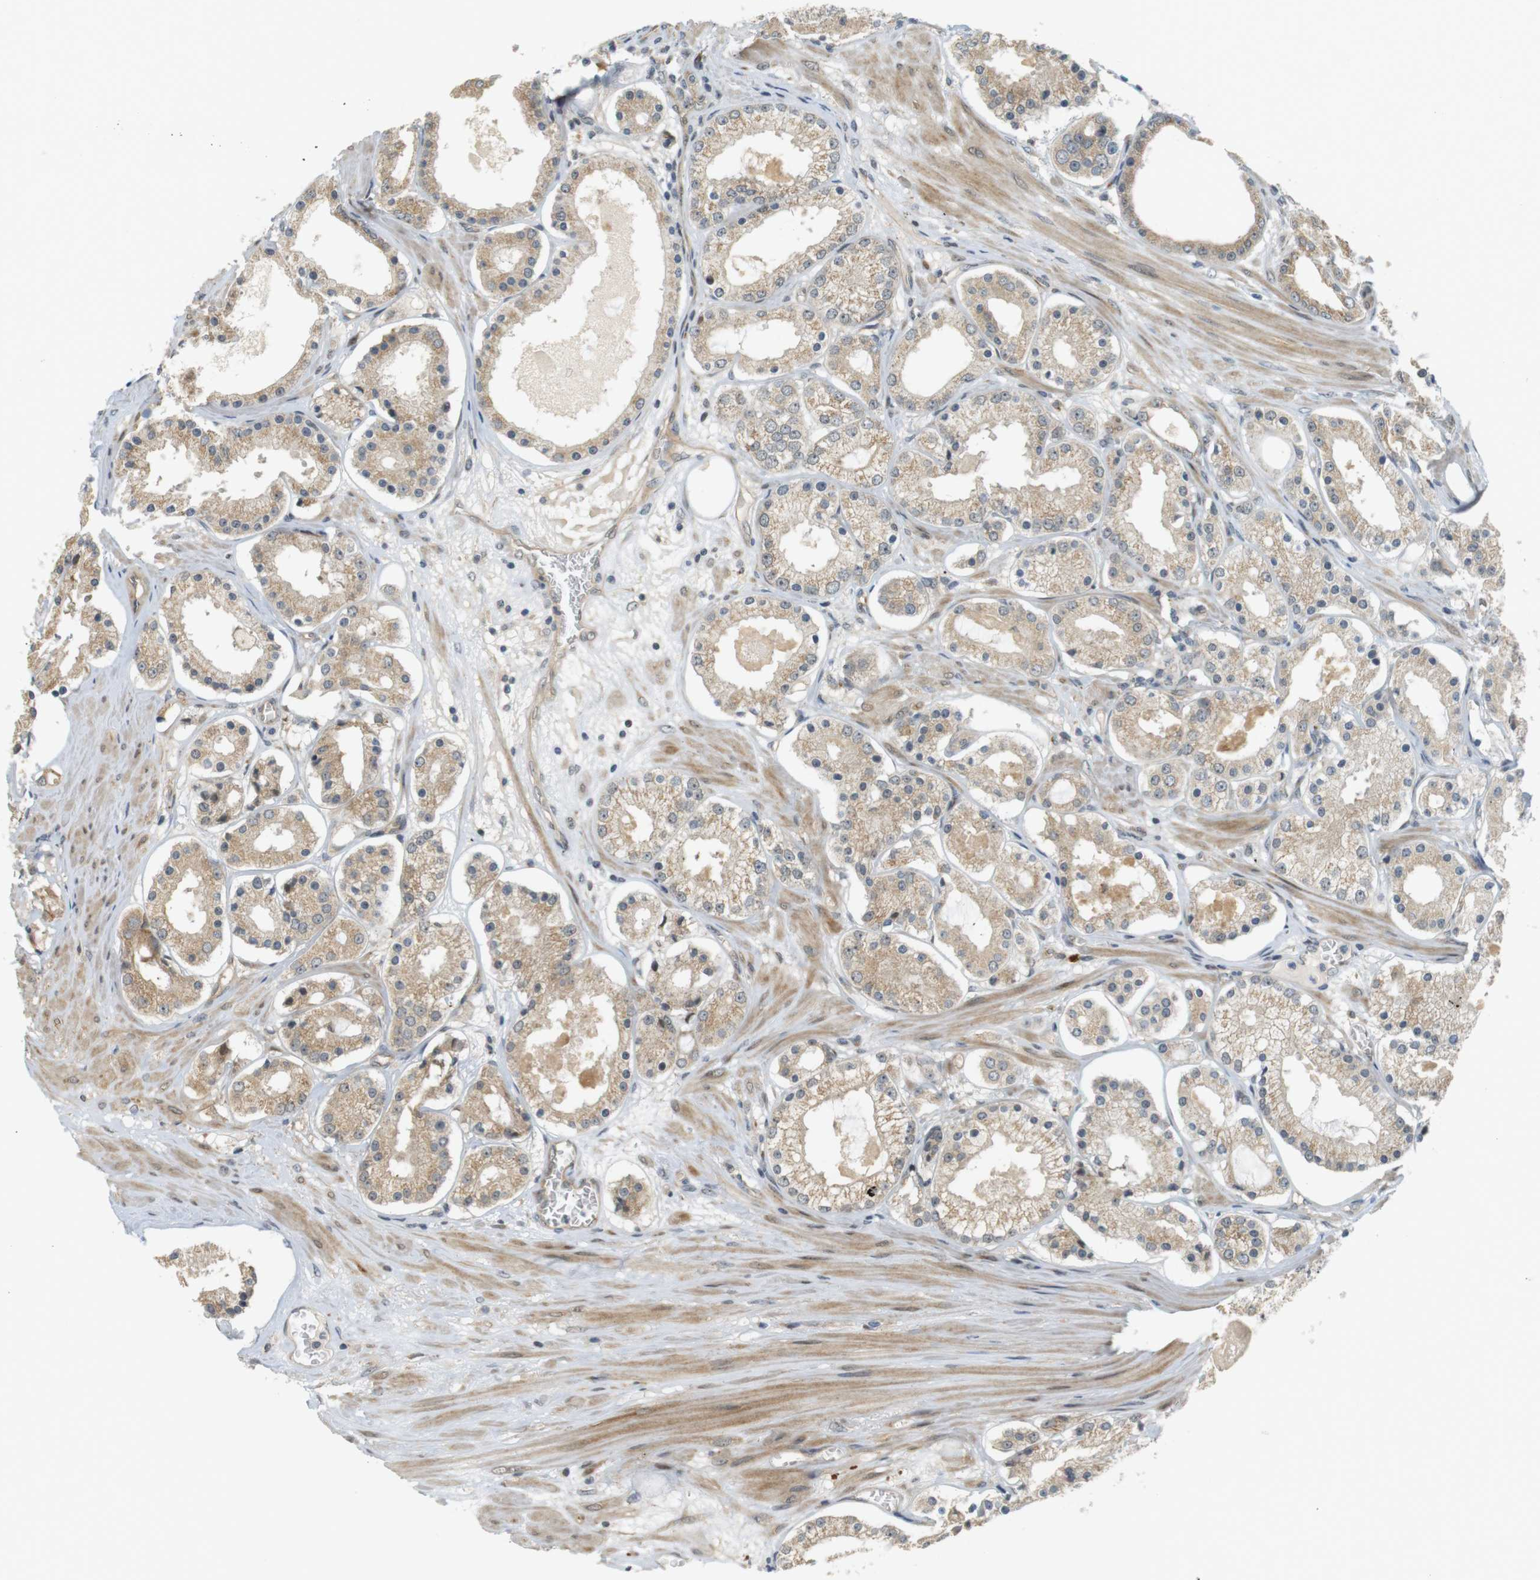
{"staining": {"intensity": "weak", "quantity": ">75%", "location": "cytoplasmic/membranous"}, "tissue": "prostate cancer", "cell_type": "Tumor cells", "image_type": "cancer", "snomed": [{"axis": "morphology", "description": "Adenocarcinoma, High grade"}, {"axis": "topography", "description": "Prostate"}], "caption": "There is low levels of weak cytoplasmic/membranous expression in tumor cells of adenocarcinoma (high-grade) (prostate), as demonstrated by immunohistochemical staining (brown color).", "gene": "TSPAN9", "patient": {"sex": "male", "age": 66}}